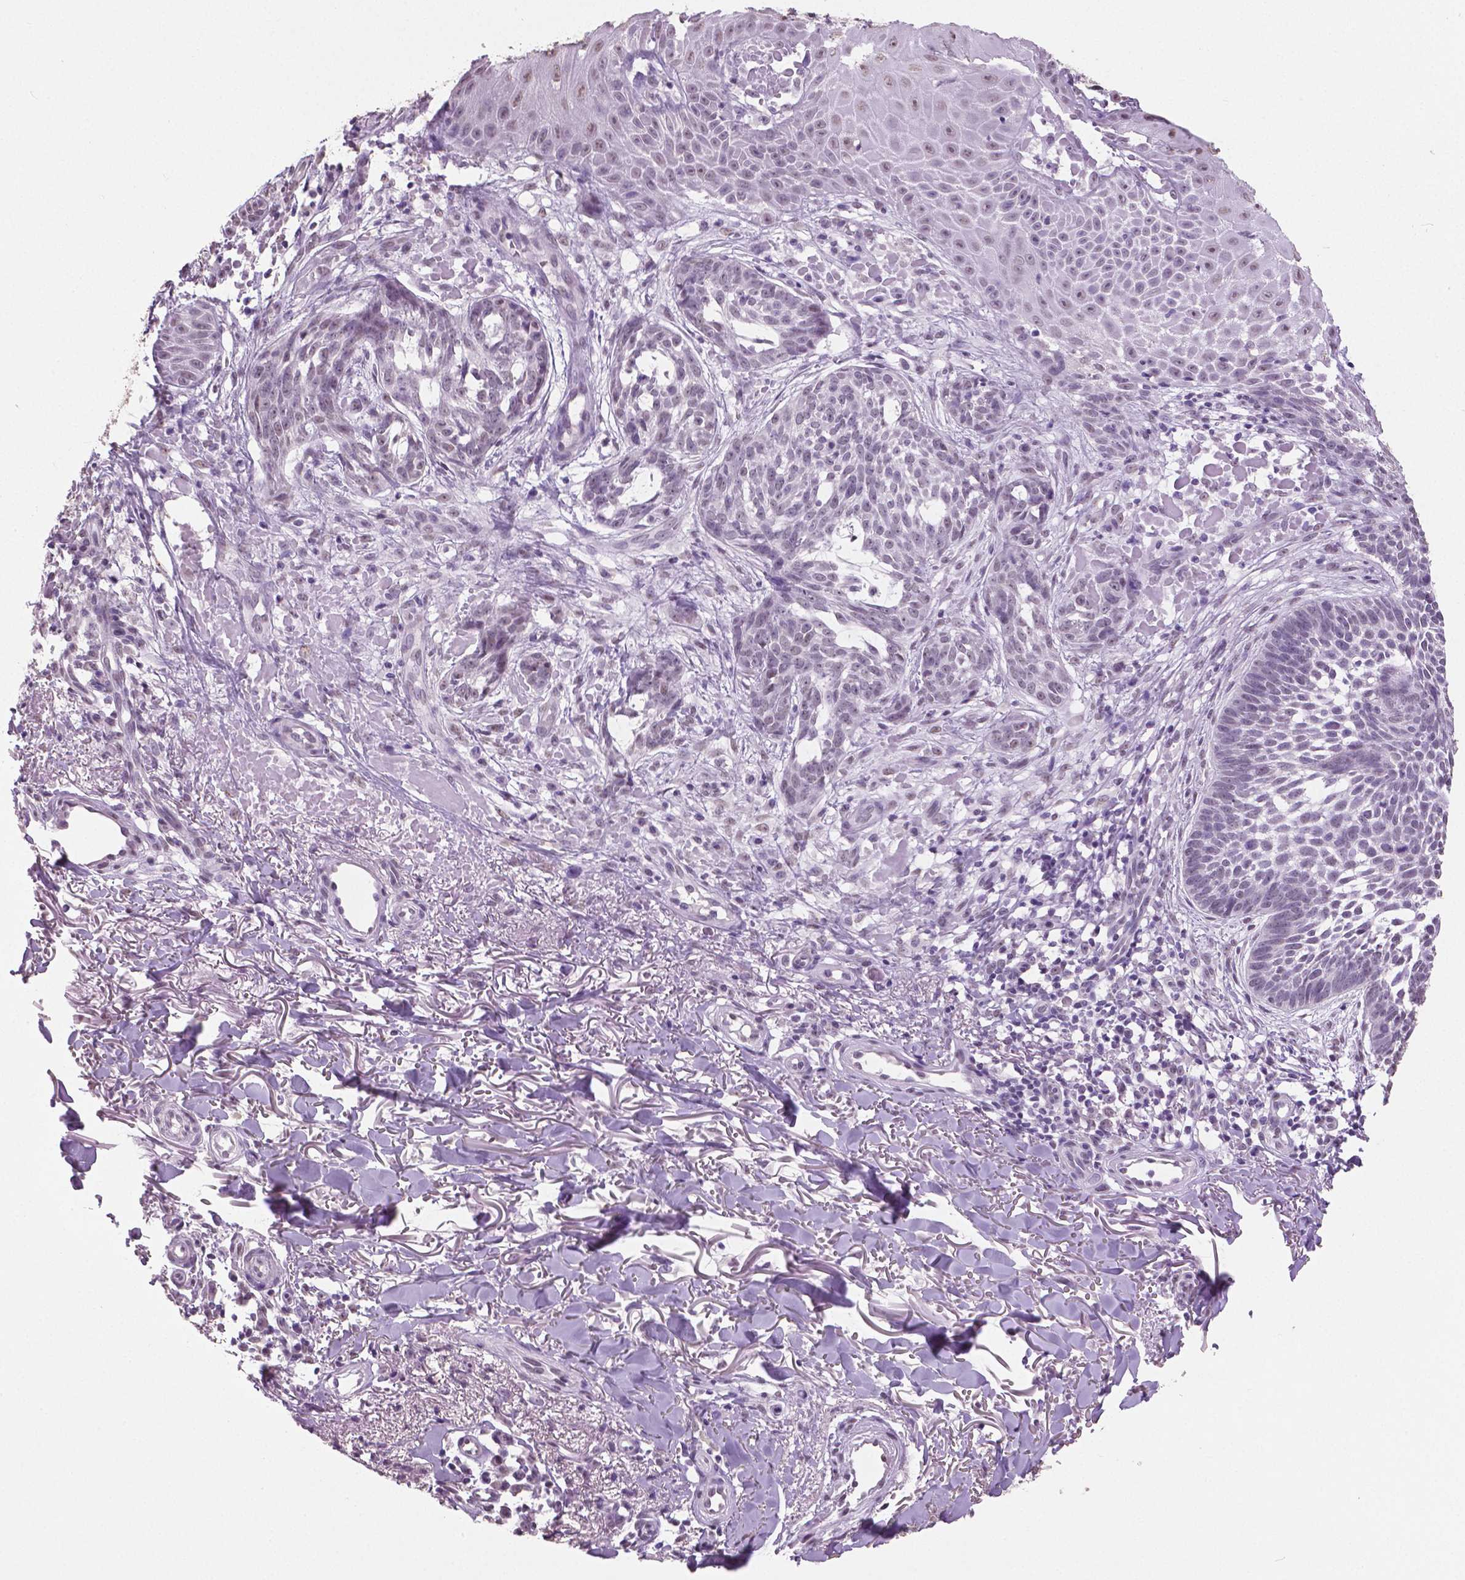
{"staining": {"intensity": "negative", "quantity": "none", "location": "none"}, "tissue": "skin cancer", "cell_type": "Tumor cells", "image_type": "cancer", "snomed": [{"axis": "morphology", "description": "Basal cell carcinoma"}, {"axis": "topography", "description": "Skin"}], "caption": "Skin cancer was stained to show a protein in brown. There is no significant positivity in tumor cells.", "gene": "IGF2BP1", "patient": {"sex": "male", "age": 88}}